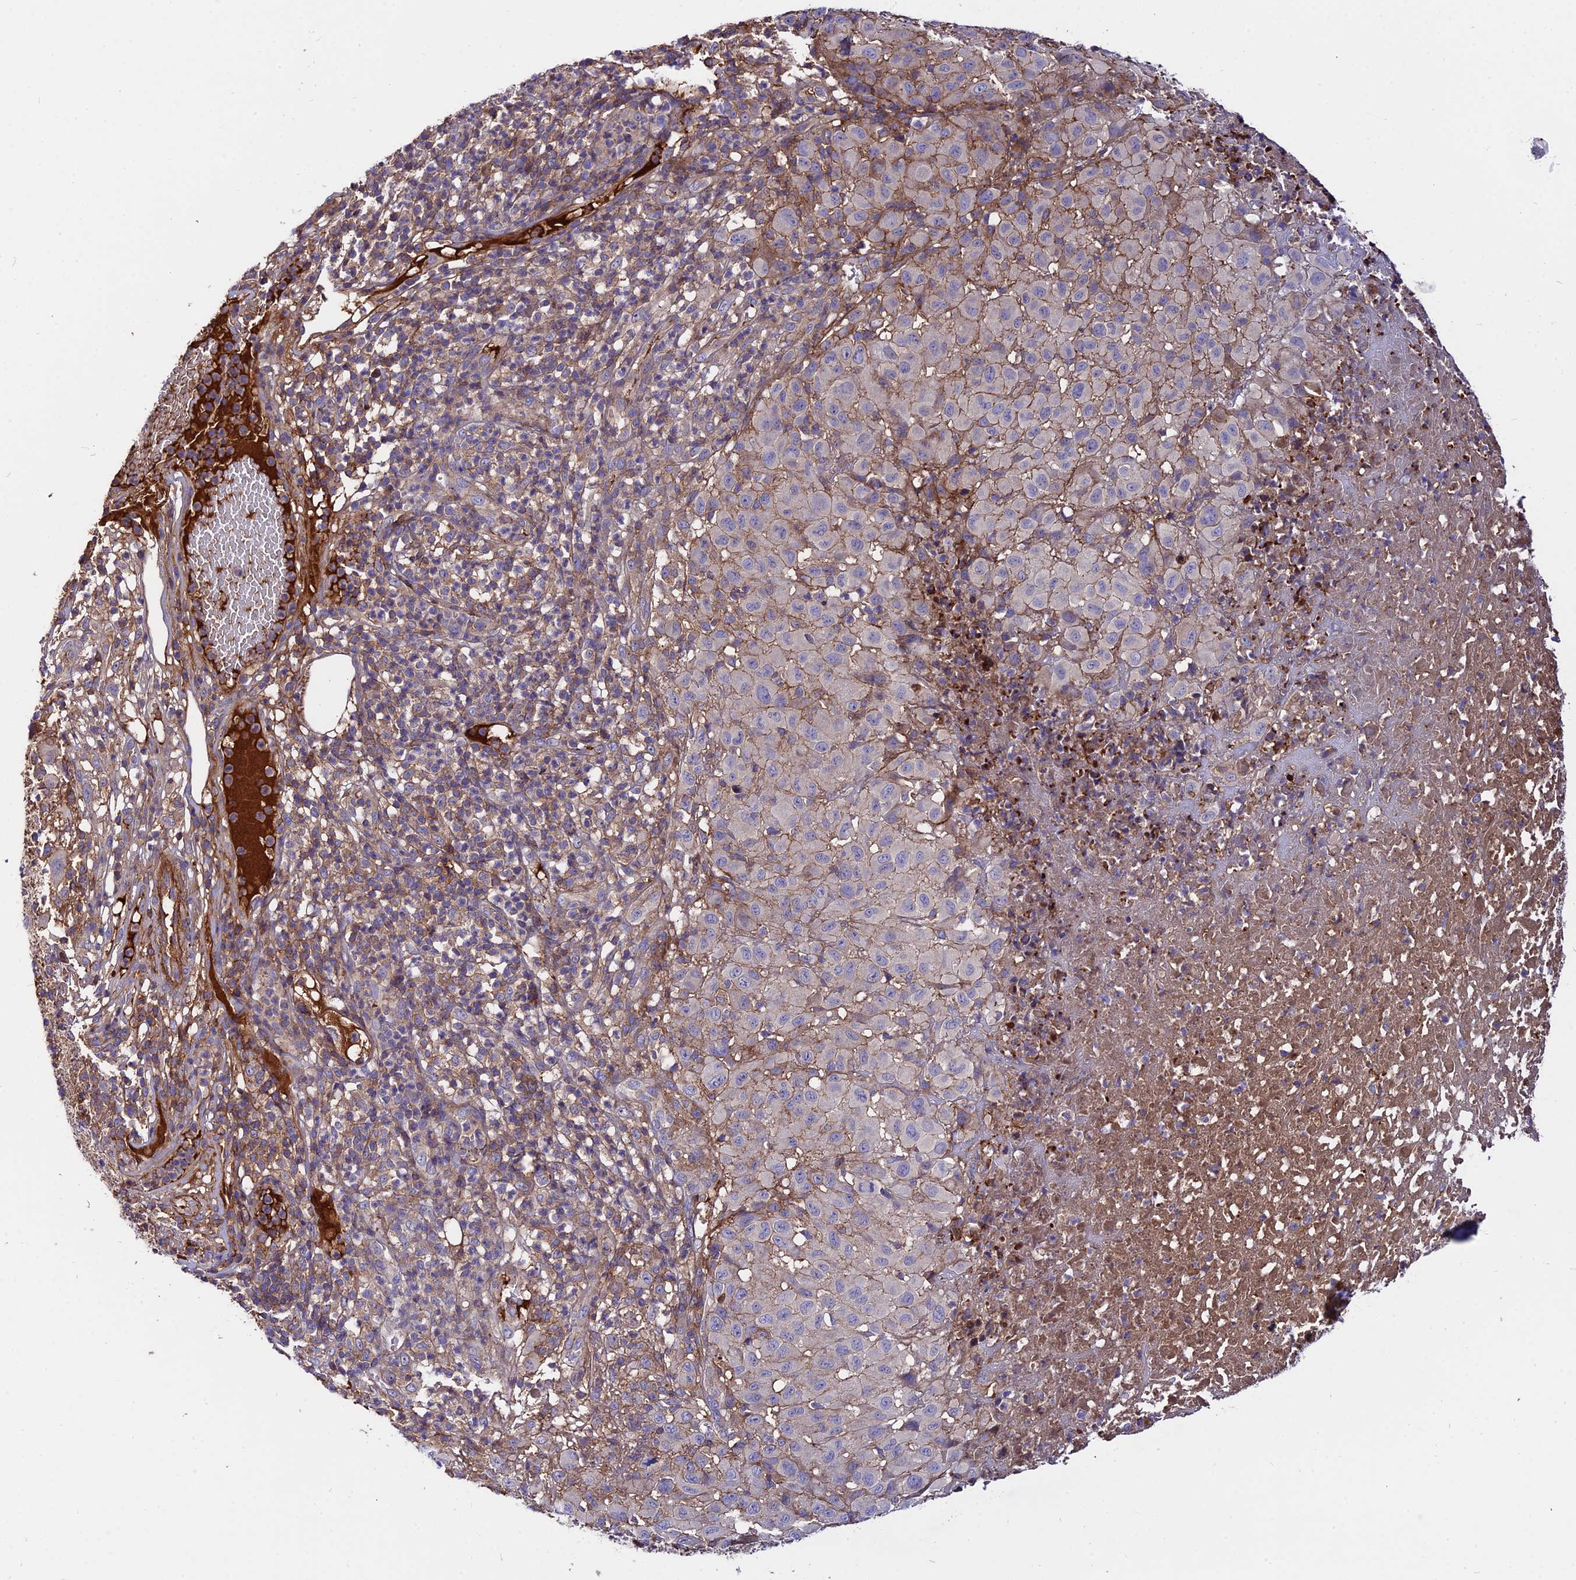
{"staining": {"intensity": "negative", "quantity": "none", "location": "none"}, "tissue": "melanoma", "cell_type": "Tumor cells", "image_type": "cancer", "snomed": [{"axis": "morphology", "description": "Malignant melanoma, NOS"}, {"axis": "topography", "description": "Skin"}], "caption": "Melanoma was stained to show a protein in brown. There is no significant staining in tumor cells.", "gene": "PYM1", "patient": {"sex": "male", "age": 73}}